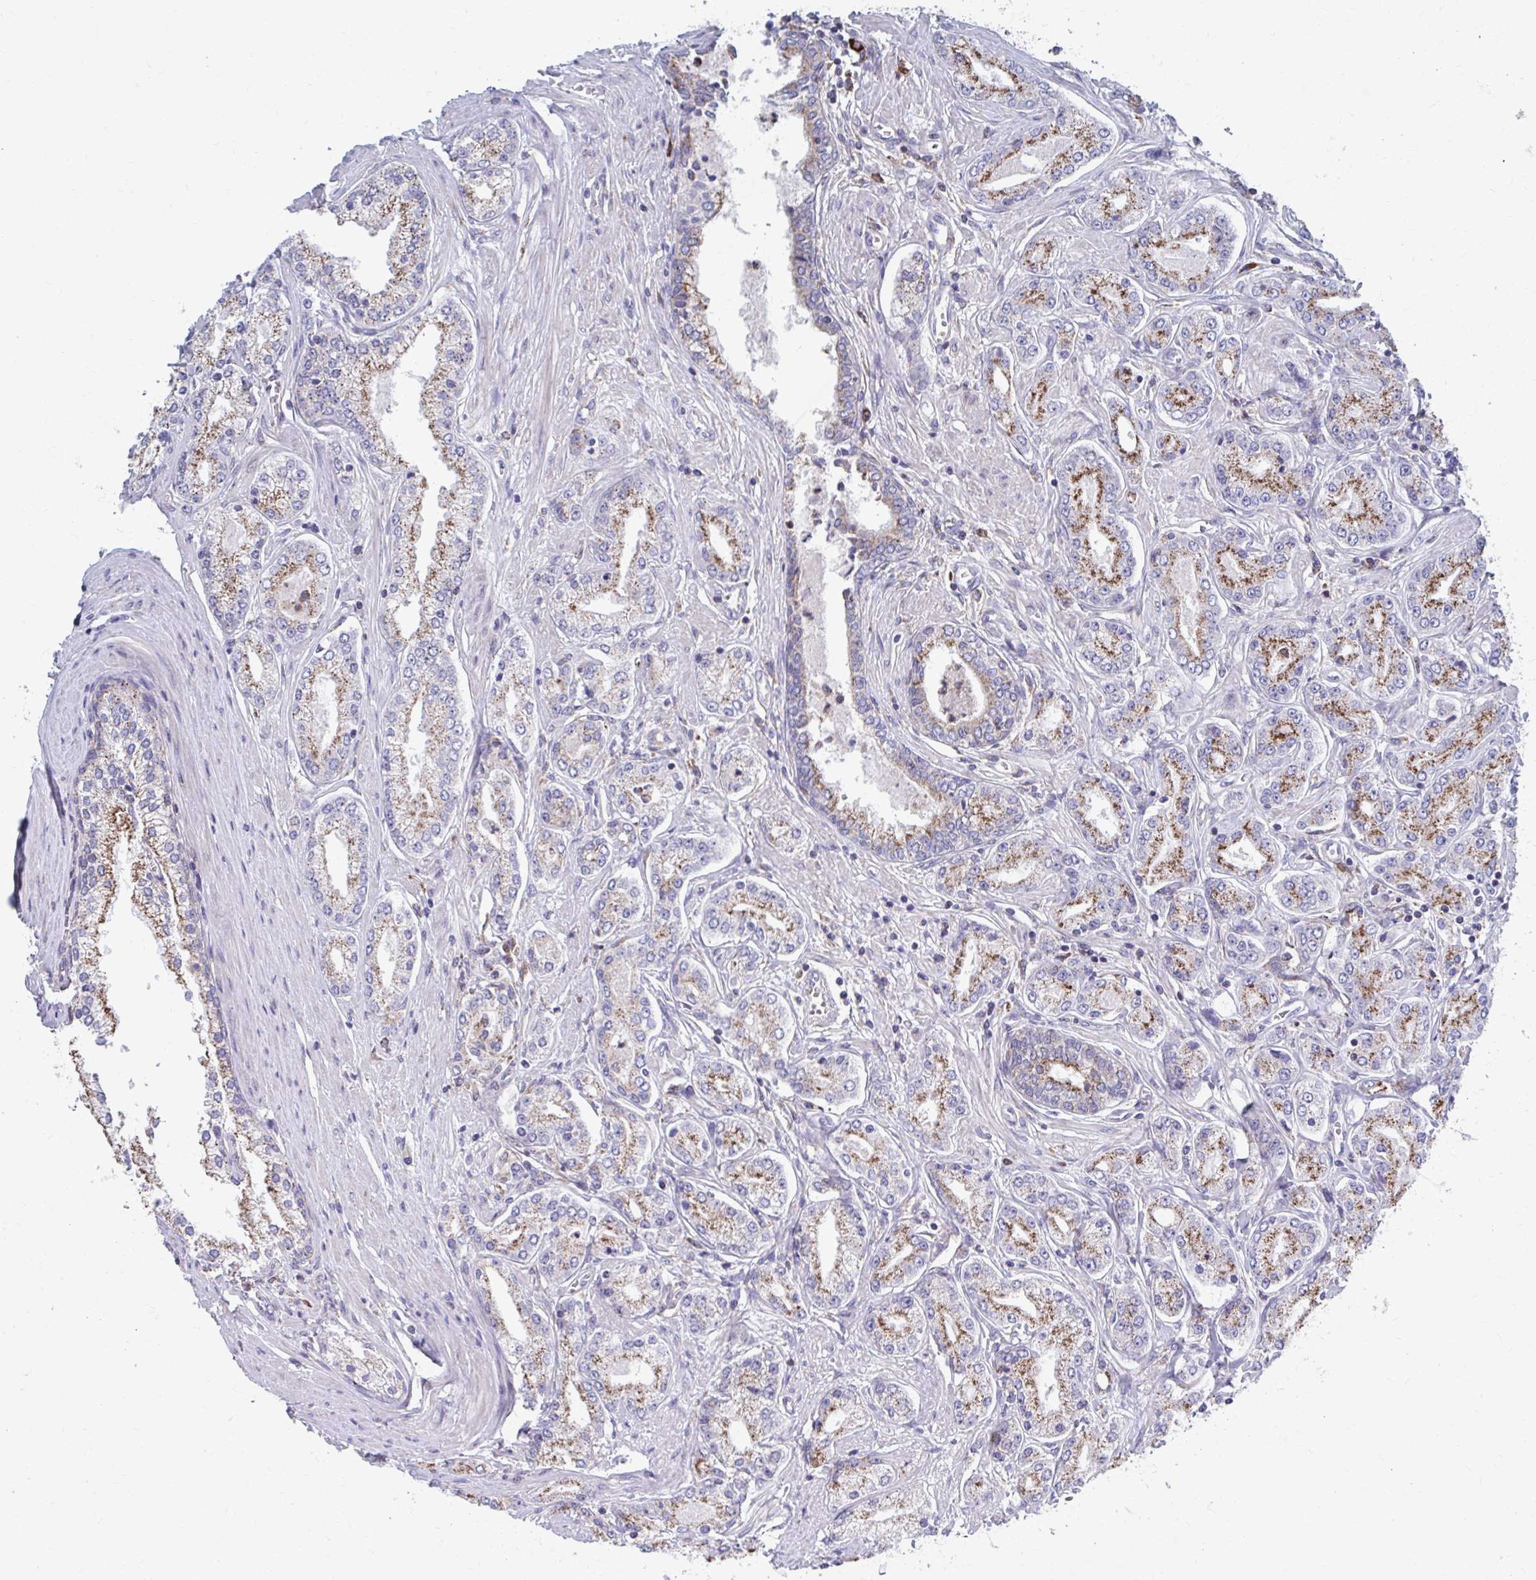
{"staining": {"intensity": "moderate", "quantity": ">75%", "location": "cytoplasmic/membranous"}, "tissue": "prostate cancer", "cell_type": "Tumor cells", "image_type": "cancer", "snomed": [{"axis": "morphology", "description": "Adenocarcinoma, High grade"}, {"axis": "topography", "description": "Prostate"}], "caption": "Human prostate cancer stained with a brown dye displays moderate cytoplasmic/membranous positive positivity in about >75% of tumor cells.", "gene": "FKBP2", "patient": {"sex": "male", "age": 66}}